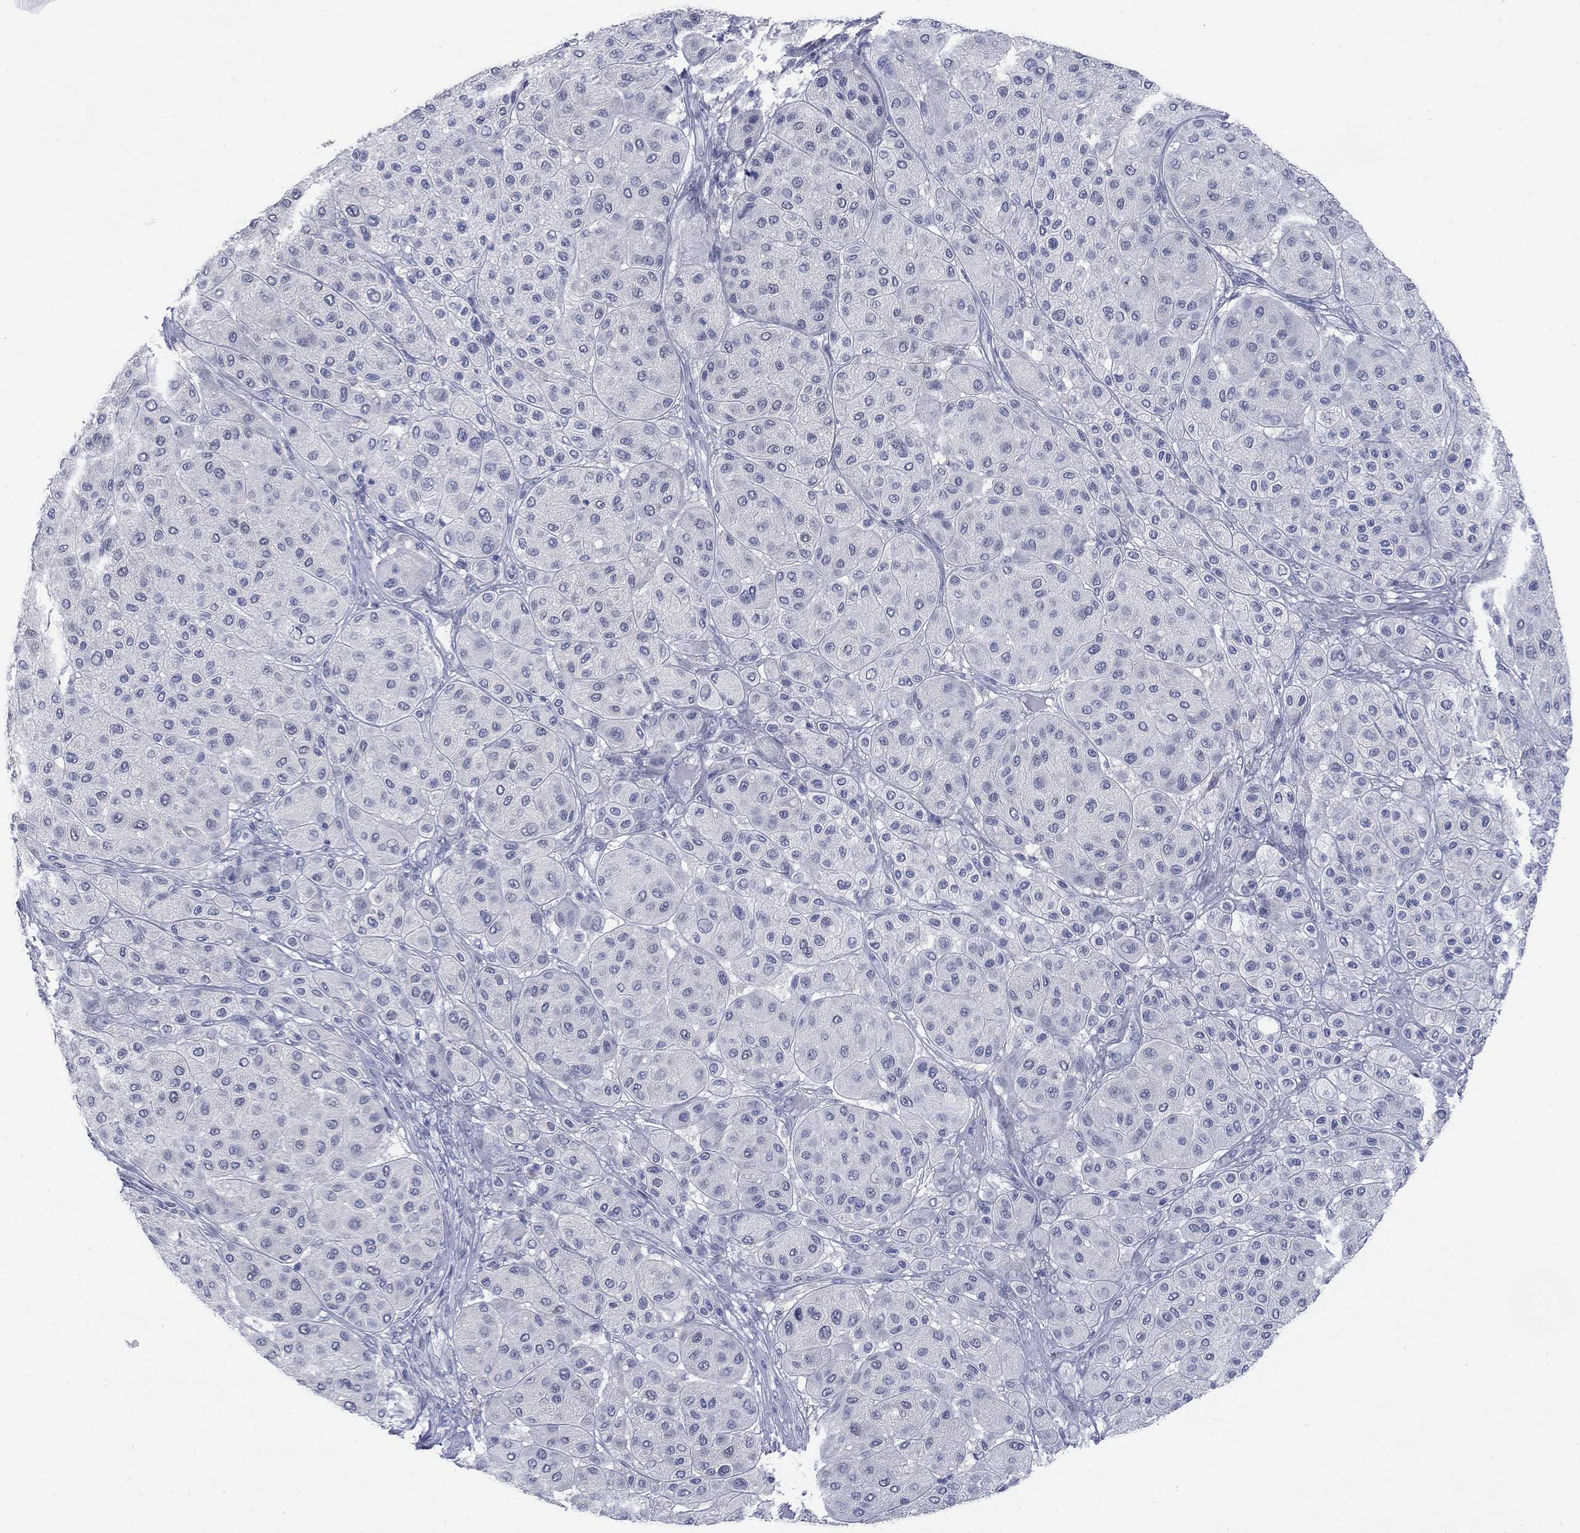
{"staining": {"intensity": "negative", "quantity": "none", "location": "none"}, "tissue": "melanoma", "cell_type": "Tumor cells", "image_type": "cancer", "snomed": [{"axis": "morphology", "description": "Malignant melanoma, Metastatic site"}, {"axis": "topography", "description": "Smooth muscle"}], "caption": "Histopathology image shows no protein staining in tumor cells of melanoma tissue.", "gene": "ATP6V1G2", "patient": {"sex": "male", "age": 41}}